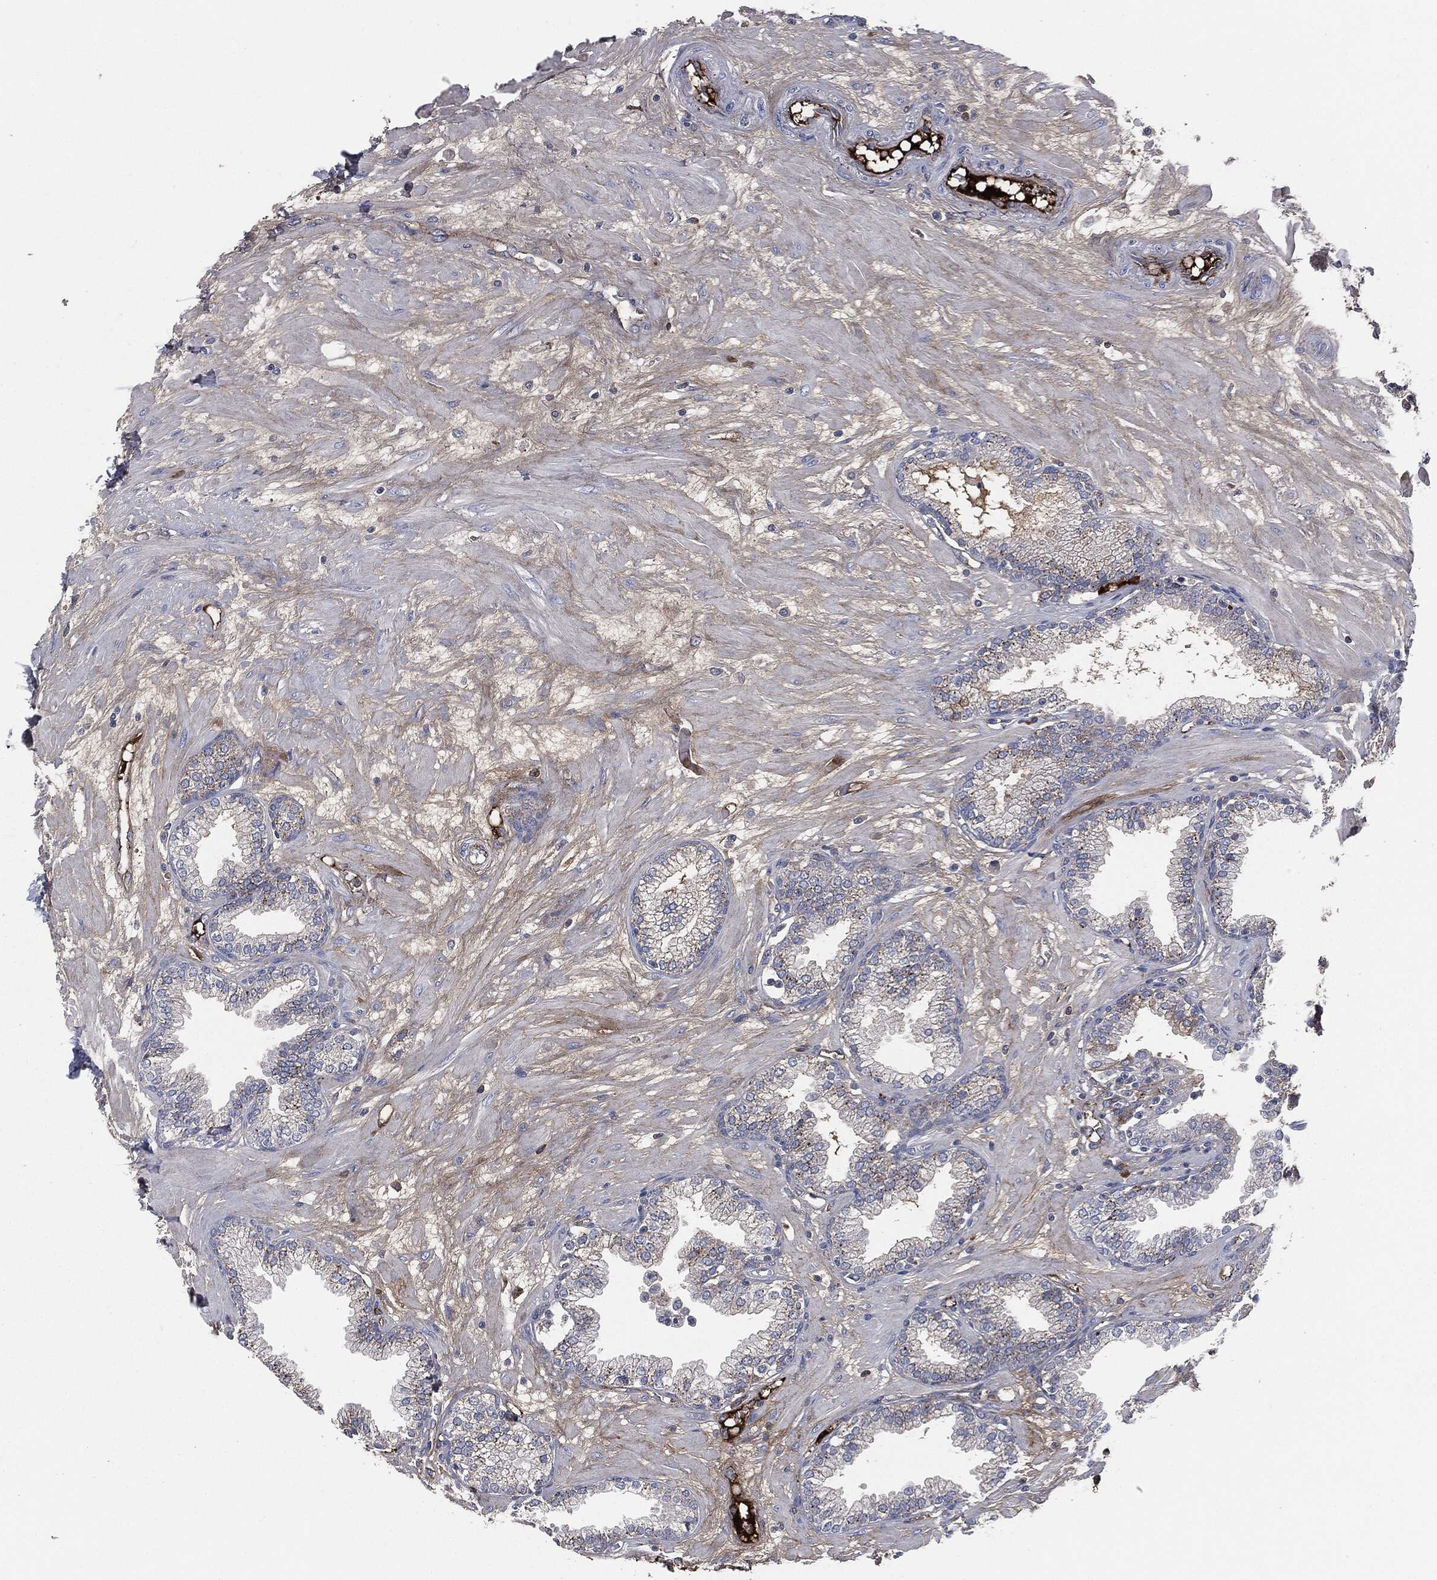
{"staining": {"intensity": "negative", "quantity": "none", "location": "none"}, "tissue": "prostate", "cell_type": "Glandular cells", "image_type": "normal", "snomed": [{"axis": "morphology", "description": "Normal tissue, NOS"}, {"axis": "topography", "description": "Prostate"}], "caption": "Glandular cells are negative for brown protein staining in benign prostate. Brightfield microscopy of immunohistochemistry (IHC) stained with DAB (brown) and hematoxylin (blue), captured at high magnification.", "gene": "APOB", "patient": {"sex": "male", "age": 64}}